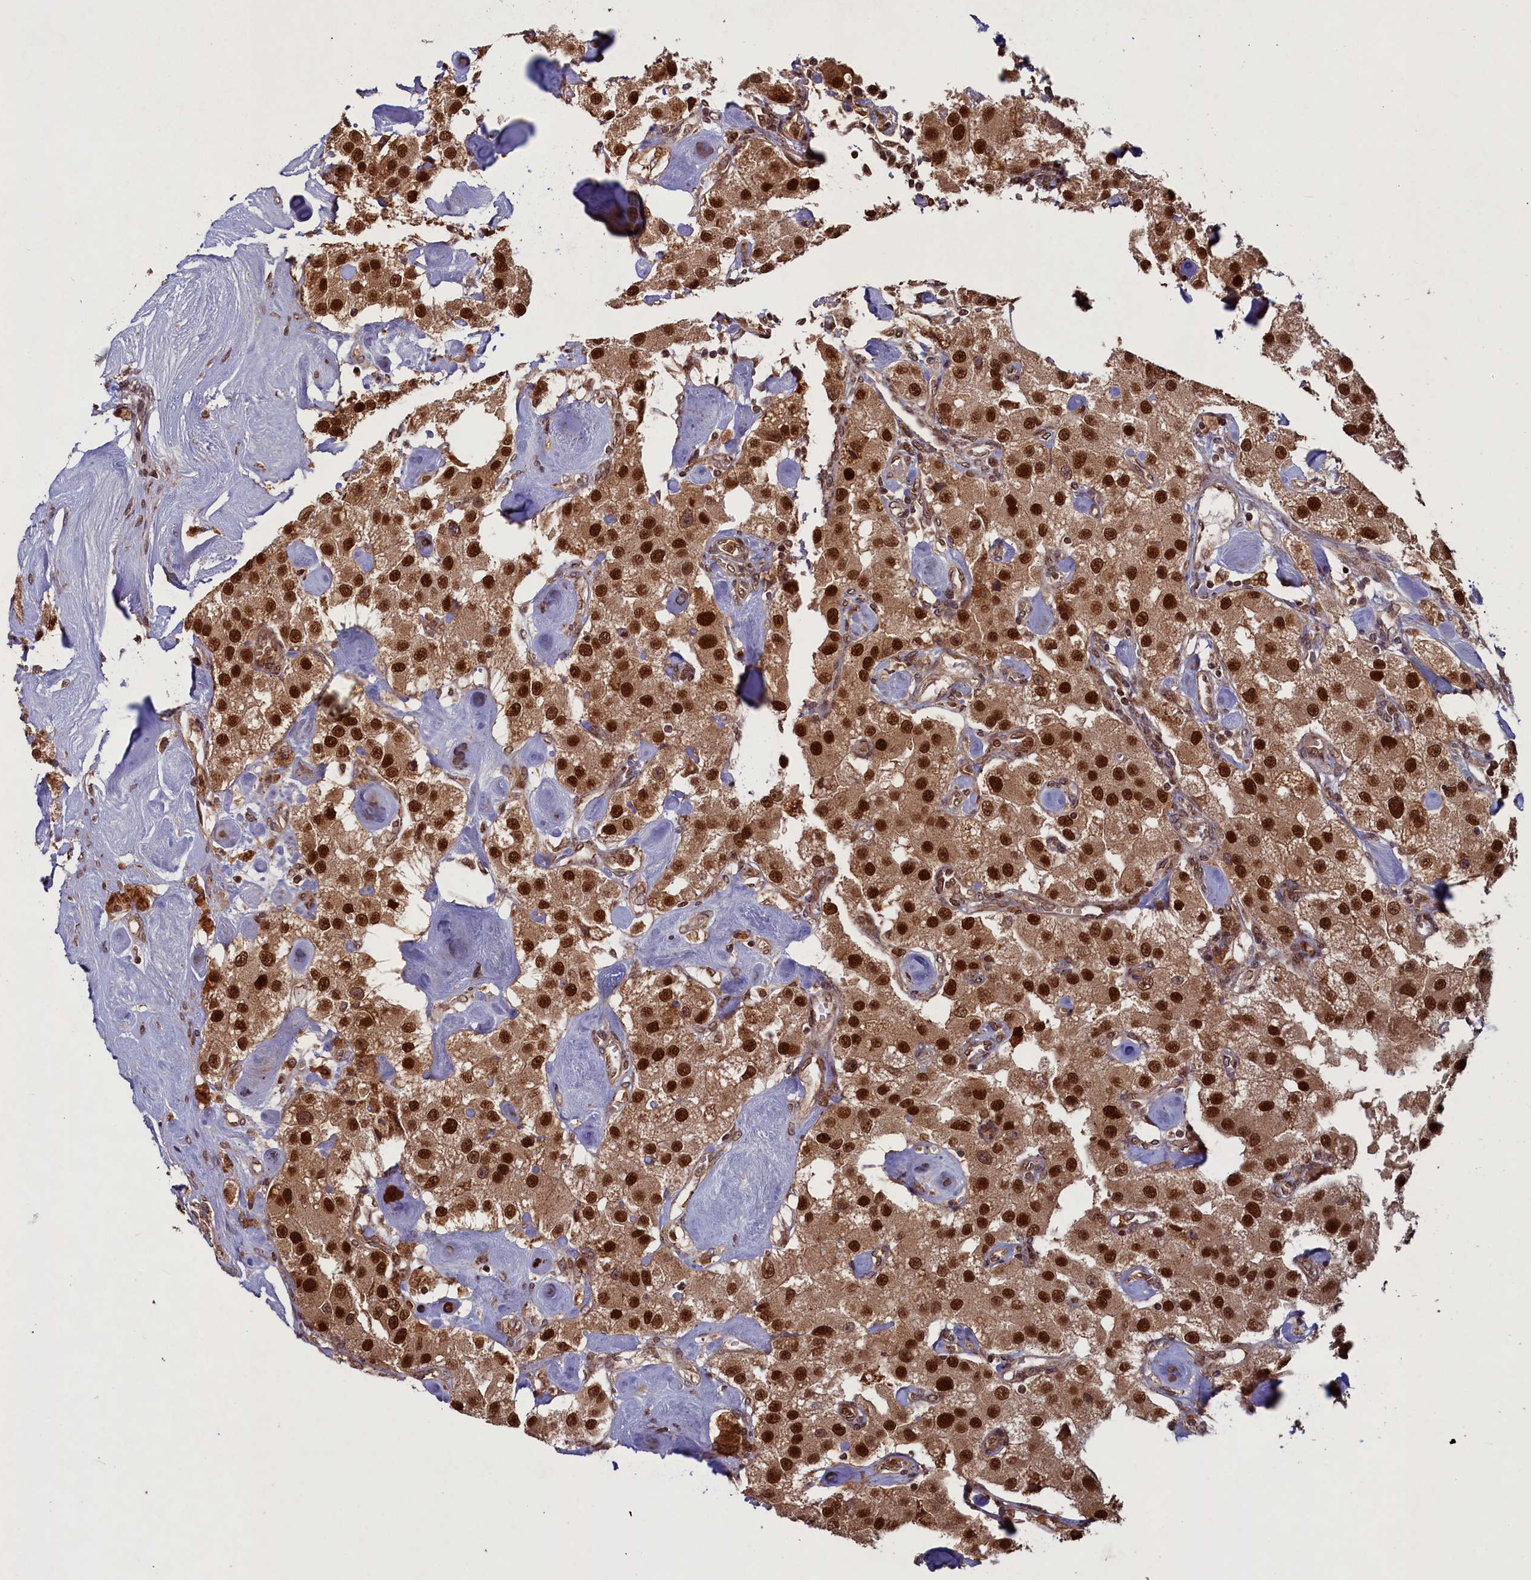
{"staining": {"intensity": "strong", "quantity": ">75%", "location": "nuclear"}, "tissue": "carcinoid", "cell_type": "Tumor cells", "image_type": "cancer", "snomed": [{"axis": "morphology", "description": "Carcinoid, malignant, NOS"}, {"axis": "topography", "description": "Pancreas"}], "caption": "Tumor cells reveal high levels of strong nuclear staining in about >75% of cells in human malignant carcinoid.", "gene": "NAE1", "patient": {"sex": "male", "age": 41}}